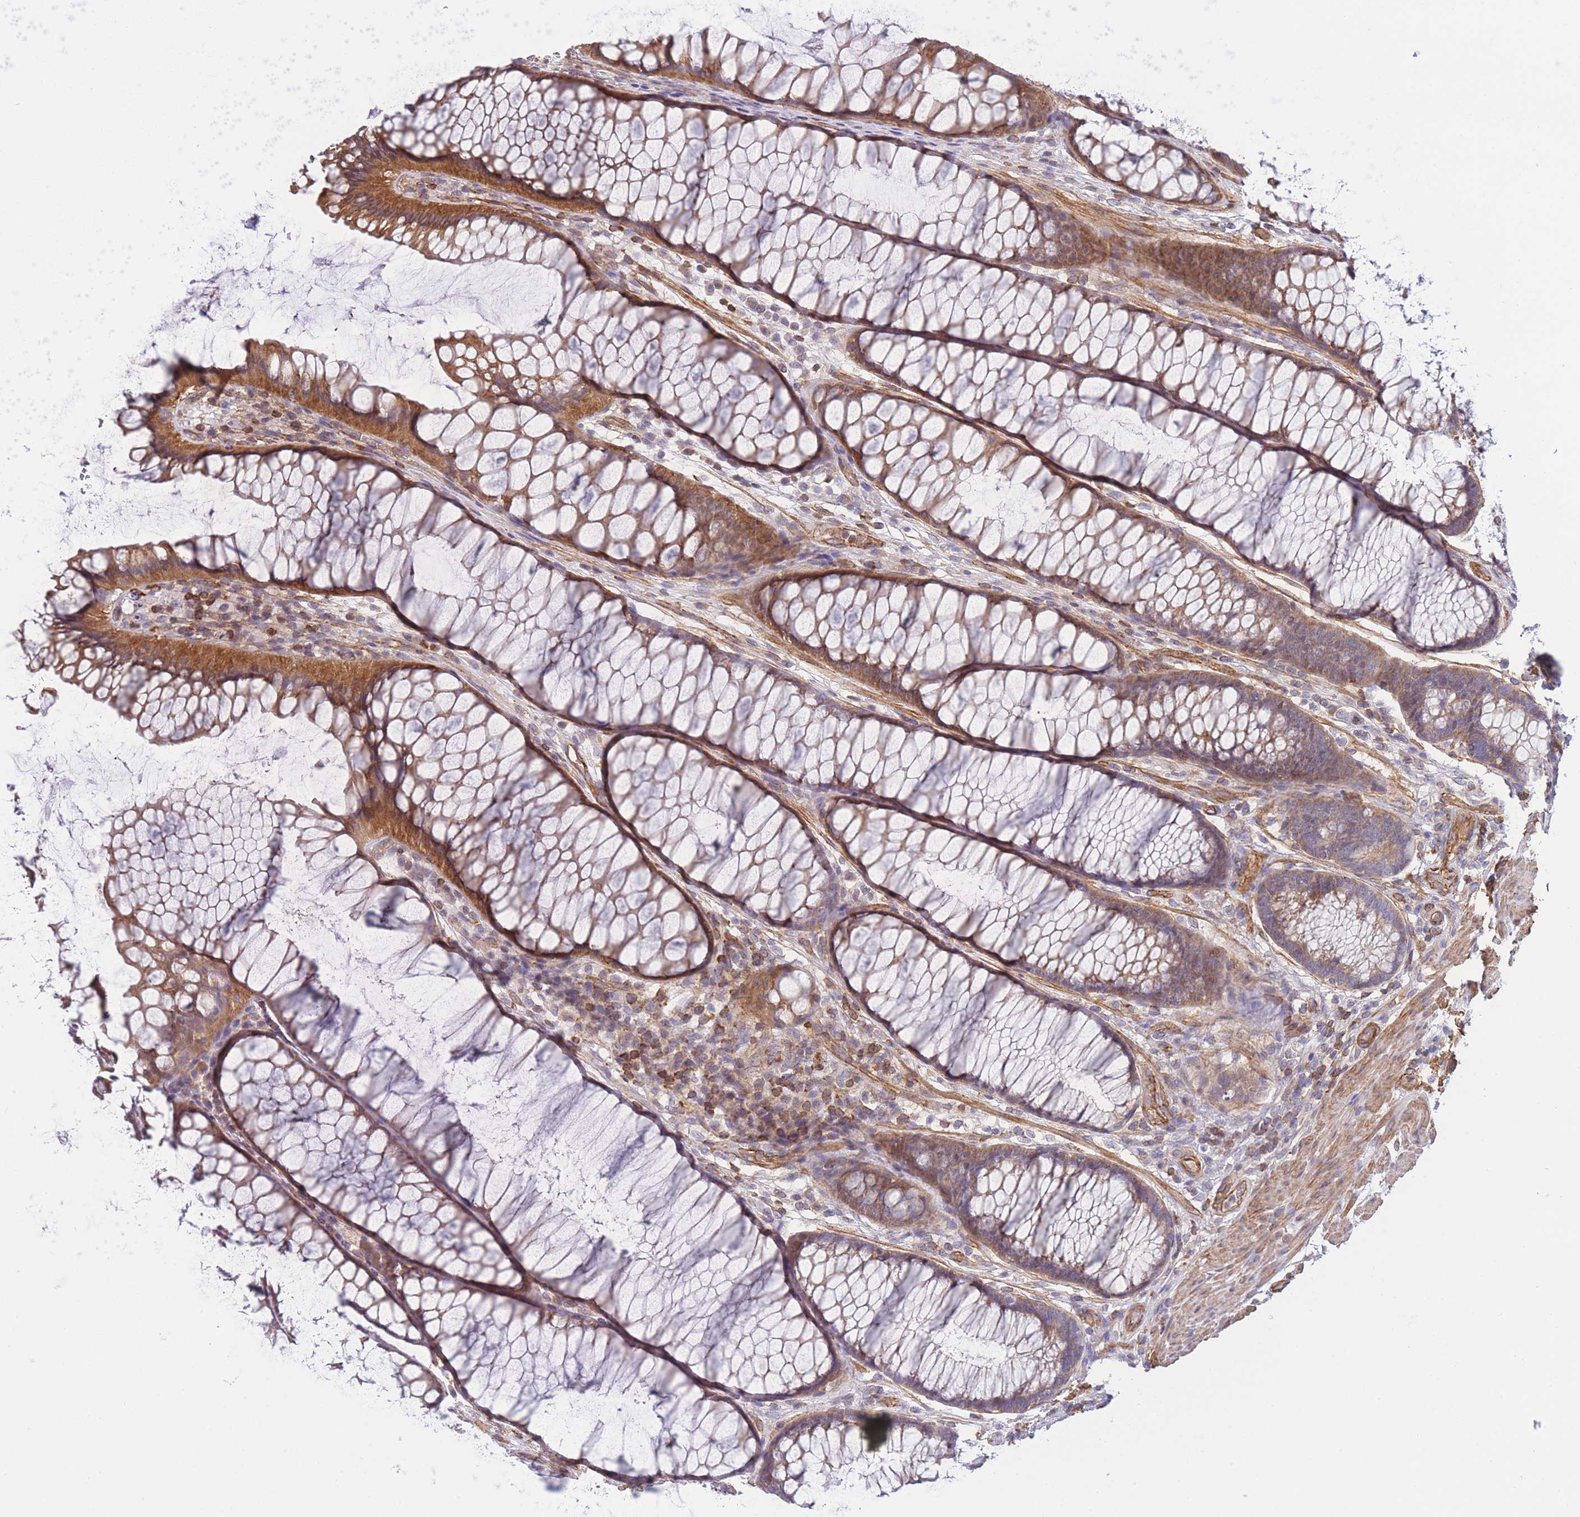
{"staining": {"intensity": "moderate", "quantity": ">75%", "location": "cytoplasmic/membranous"}, "tissue": "colon", "cell_type": "Endothelial cells", "image_type": "normal", "snomed": [{"axis": "morphology", "description": "Normal tissue, NOS"}, {"axis": "topography", "description": "Colon"}], "caption": "Approximately >75% of endothelial cells in normal human colon reveal moderate cytoplasmic/membranous protein positivity as visualized by brown immunohistochemical staining.", "gene": "CDC25B", "patient": {"sex": "female", "age": 82}}